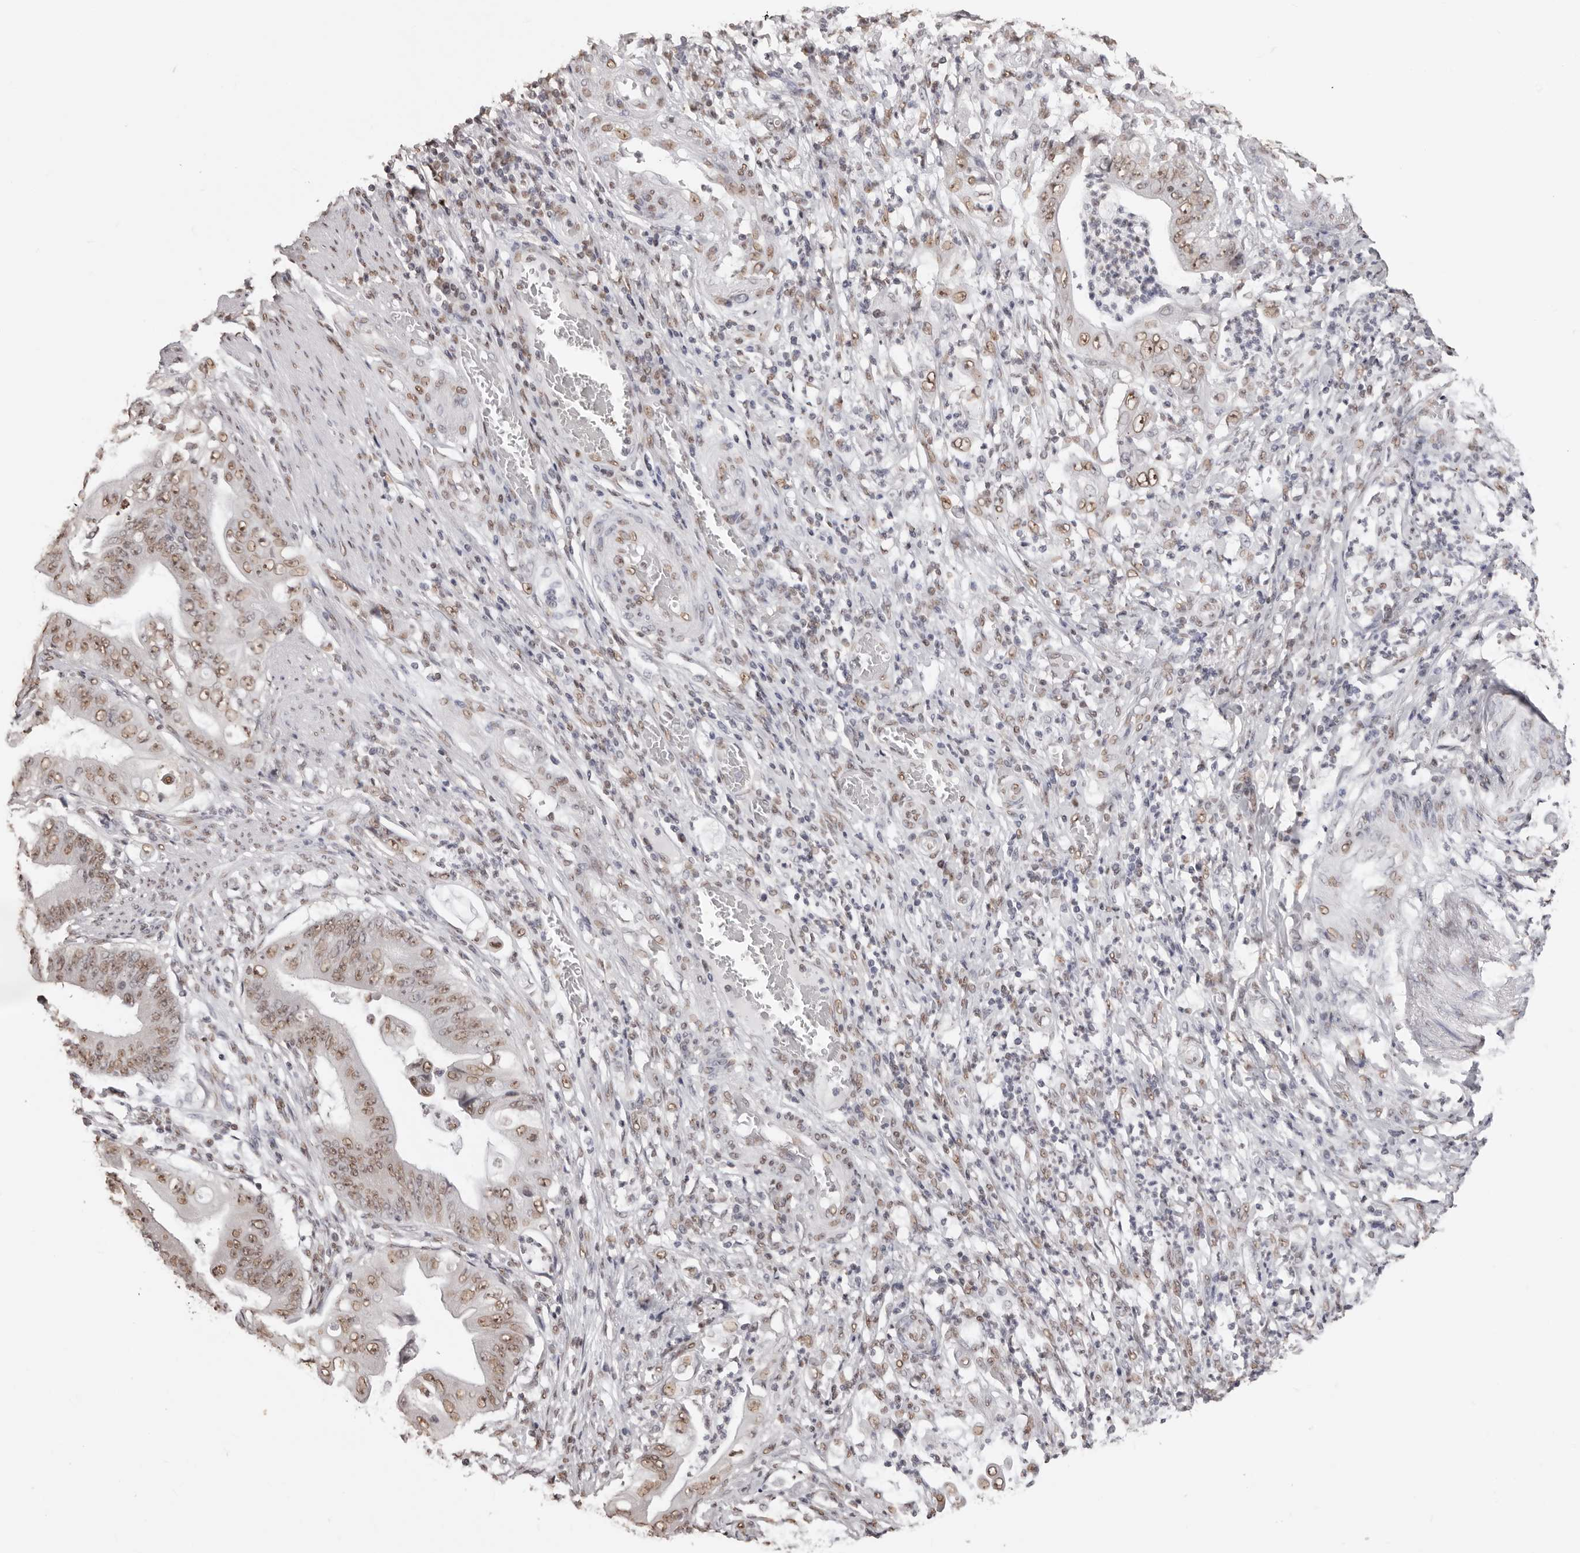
{"staining": {"intensity": "moderate", "quantity": ">75%", "location": "nuclear"}, "tissue": "stomach cancer", "cell_type": "Tumor cells", "image_type": "cancer", "snomed": [{"axis": "morphology", "description": "Adenocarcinoma, NOS"}, {"axis": "topography", "description": "Stomach"}], "caption": "A photomicrograph of human adenocarcinoma (stomach) stained for a protein exhibits moderate nuclear brown staining in tumor cells. The protein of interest is shown in brown color, while the nuclei are stained blue.", "gene": "OLIG3", "patient": {"sex": "female", "age": 73}}